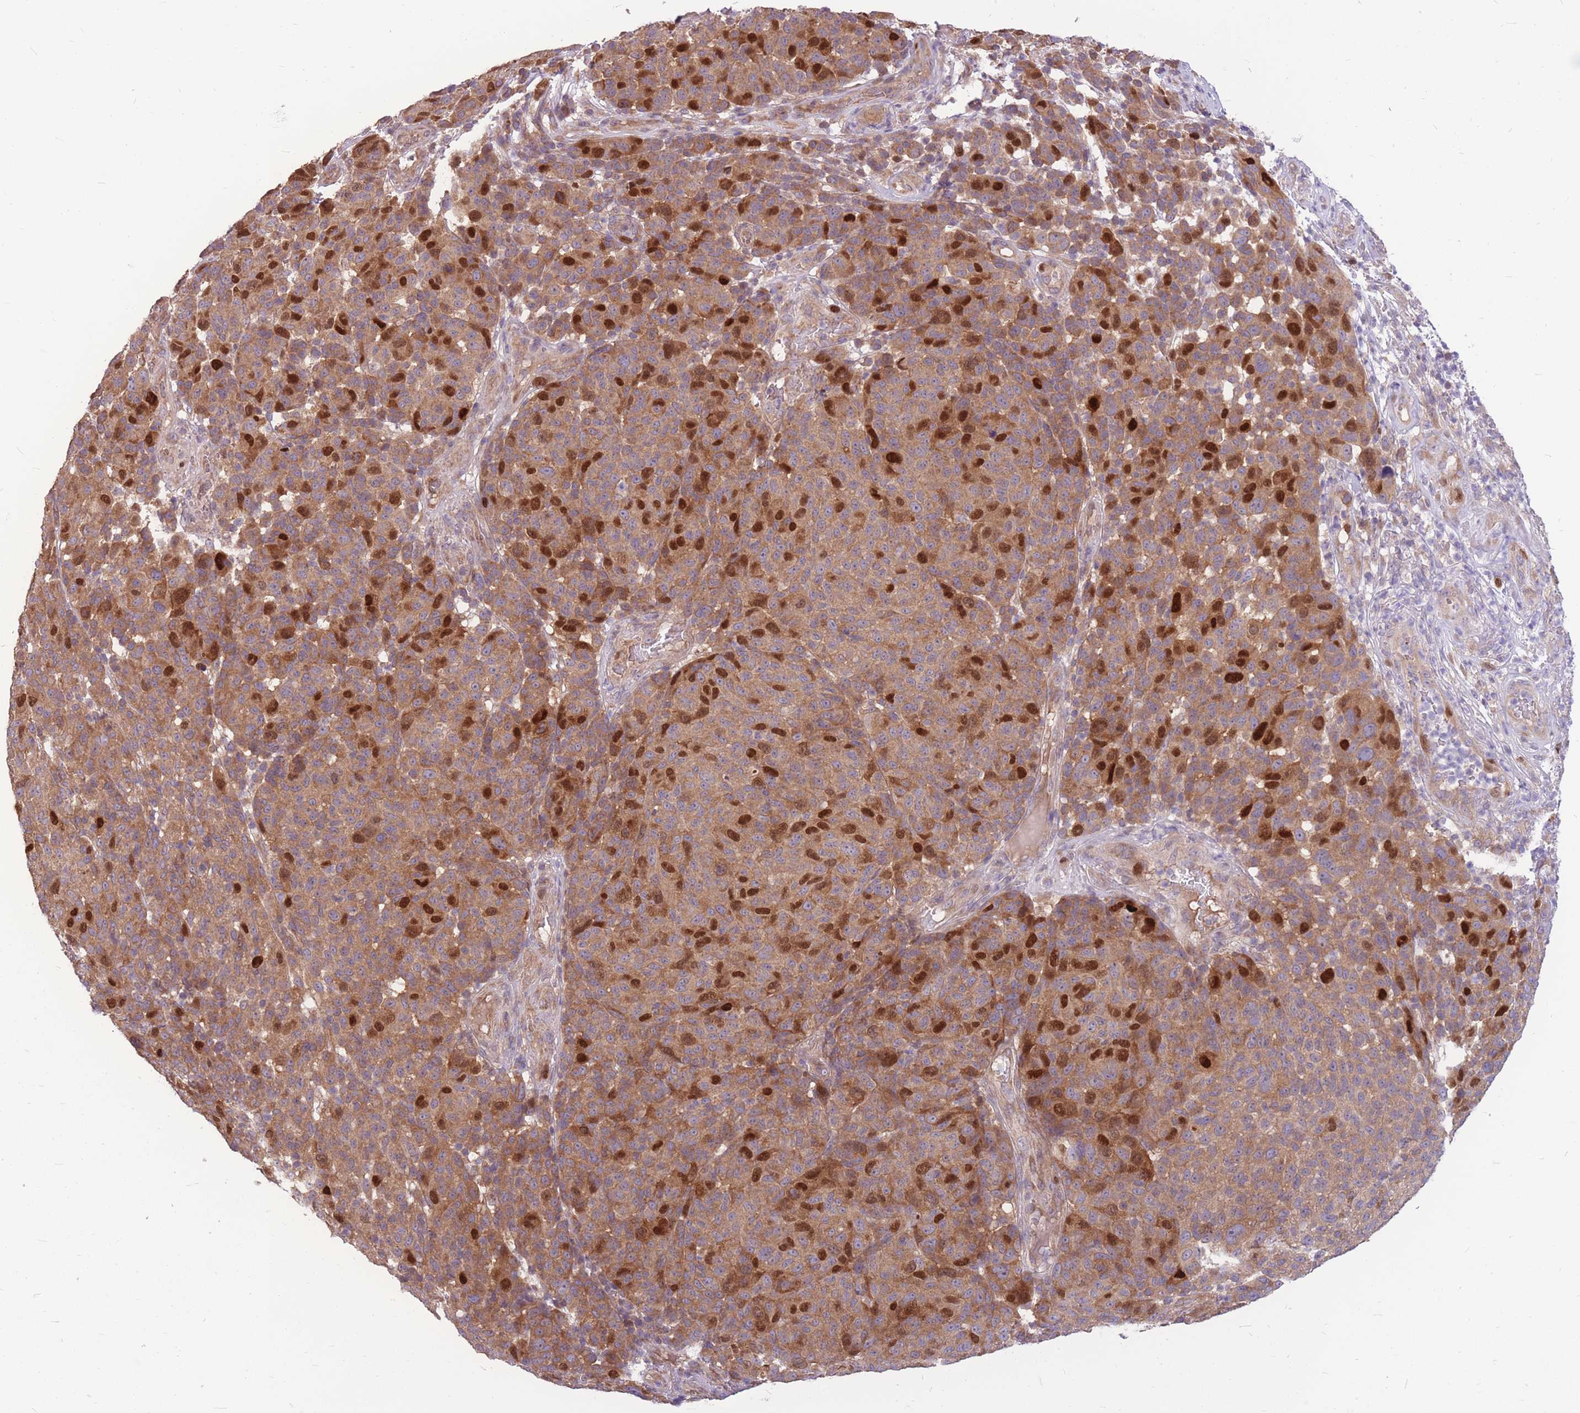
{"staining": {"intensity": "strong", "quantity": "25%-75%", "location": "cytoplasmic/membranous,nuclear"}, "tissue": "melanoma", "cell_type": "Tumor cells", "image_type": "cancer", "snomed": [{"axis": "morphology", "description": "Malignant melanoma, NOS"}, {"axis": "topography", "description": "Skin"}], "caption": "A micrograph of human melanoma stained for a protein displays strong cytoplasmic/membranous and nuclear brown staining in tumor cells.", "gene": "GMNN", "patient": {"sex": "male", "age": 49}}